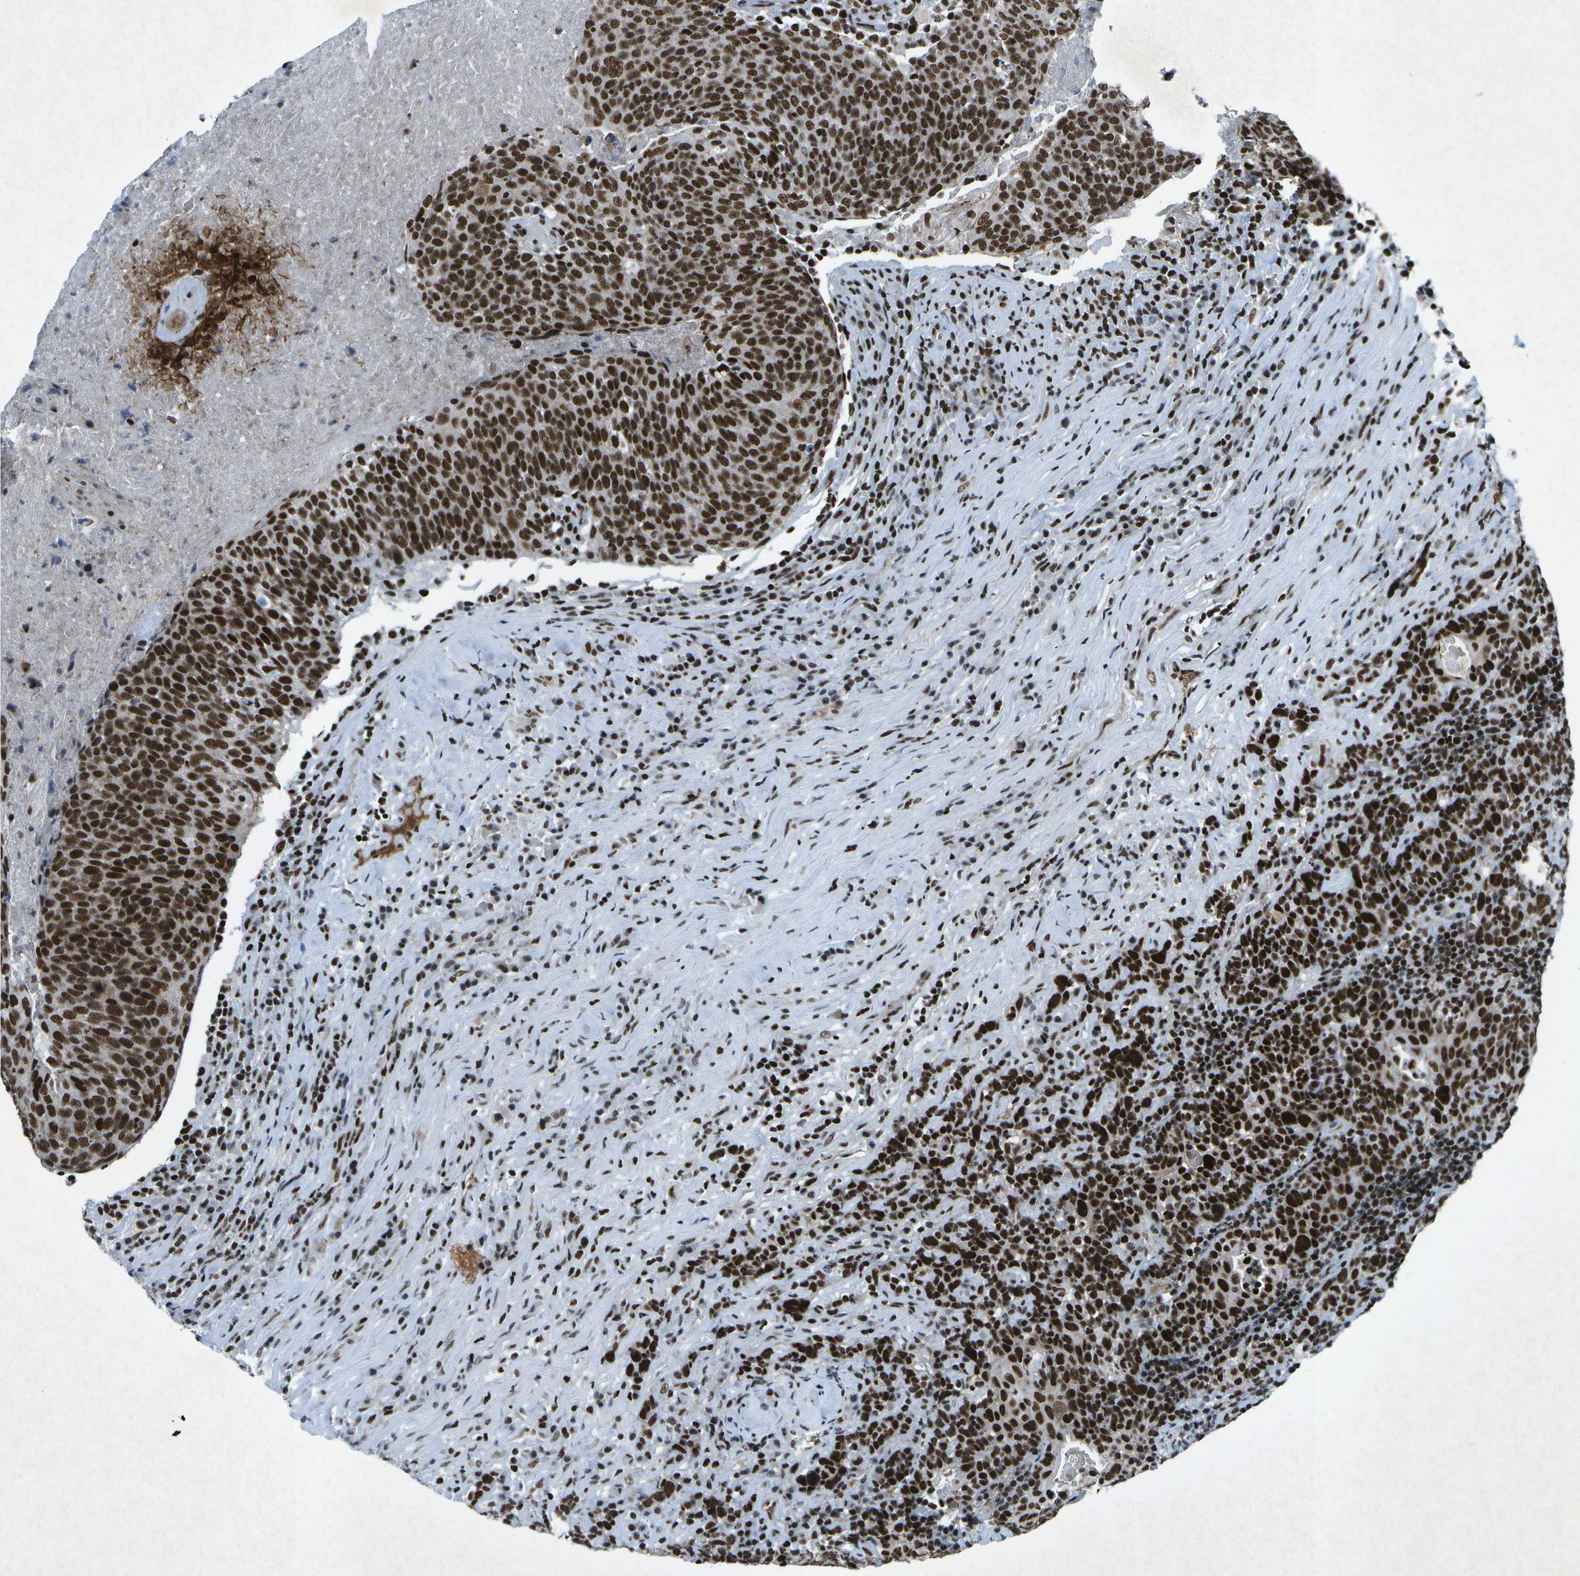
{"staining": {"intensity": "strong", "quantity": ">75%", "location": "nuclear"}, "tissue": "head and neck cancer", "cell_type": "Tumor cells", "image_type": "cancer", "snomed": [{"axis": "morphology", "description": "Squamous cell carcinoma, NOS"}, {"axis": "morphology", "description": "Squamous cell carcinoma, metastatic, NOS"}, {"axis": "topography", "description": "Lymph node"}, {"axis": "topography", "description": "Head-Neck"}], "caption": "Human head and neck cancer (metastatic squamous cell carcinoma) stained for a protein (brown) displays strong nuclear positive positivity in about >75% of tumor cells.", "gene": "MTA2", "patient": {"sex": "male", "age": 62}}